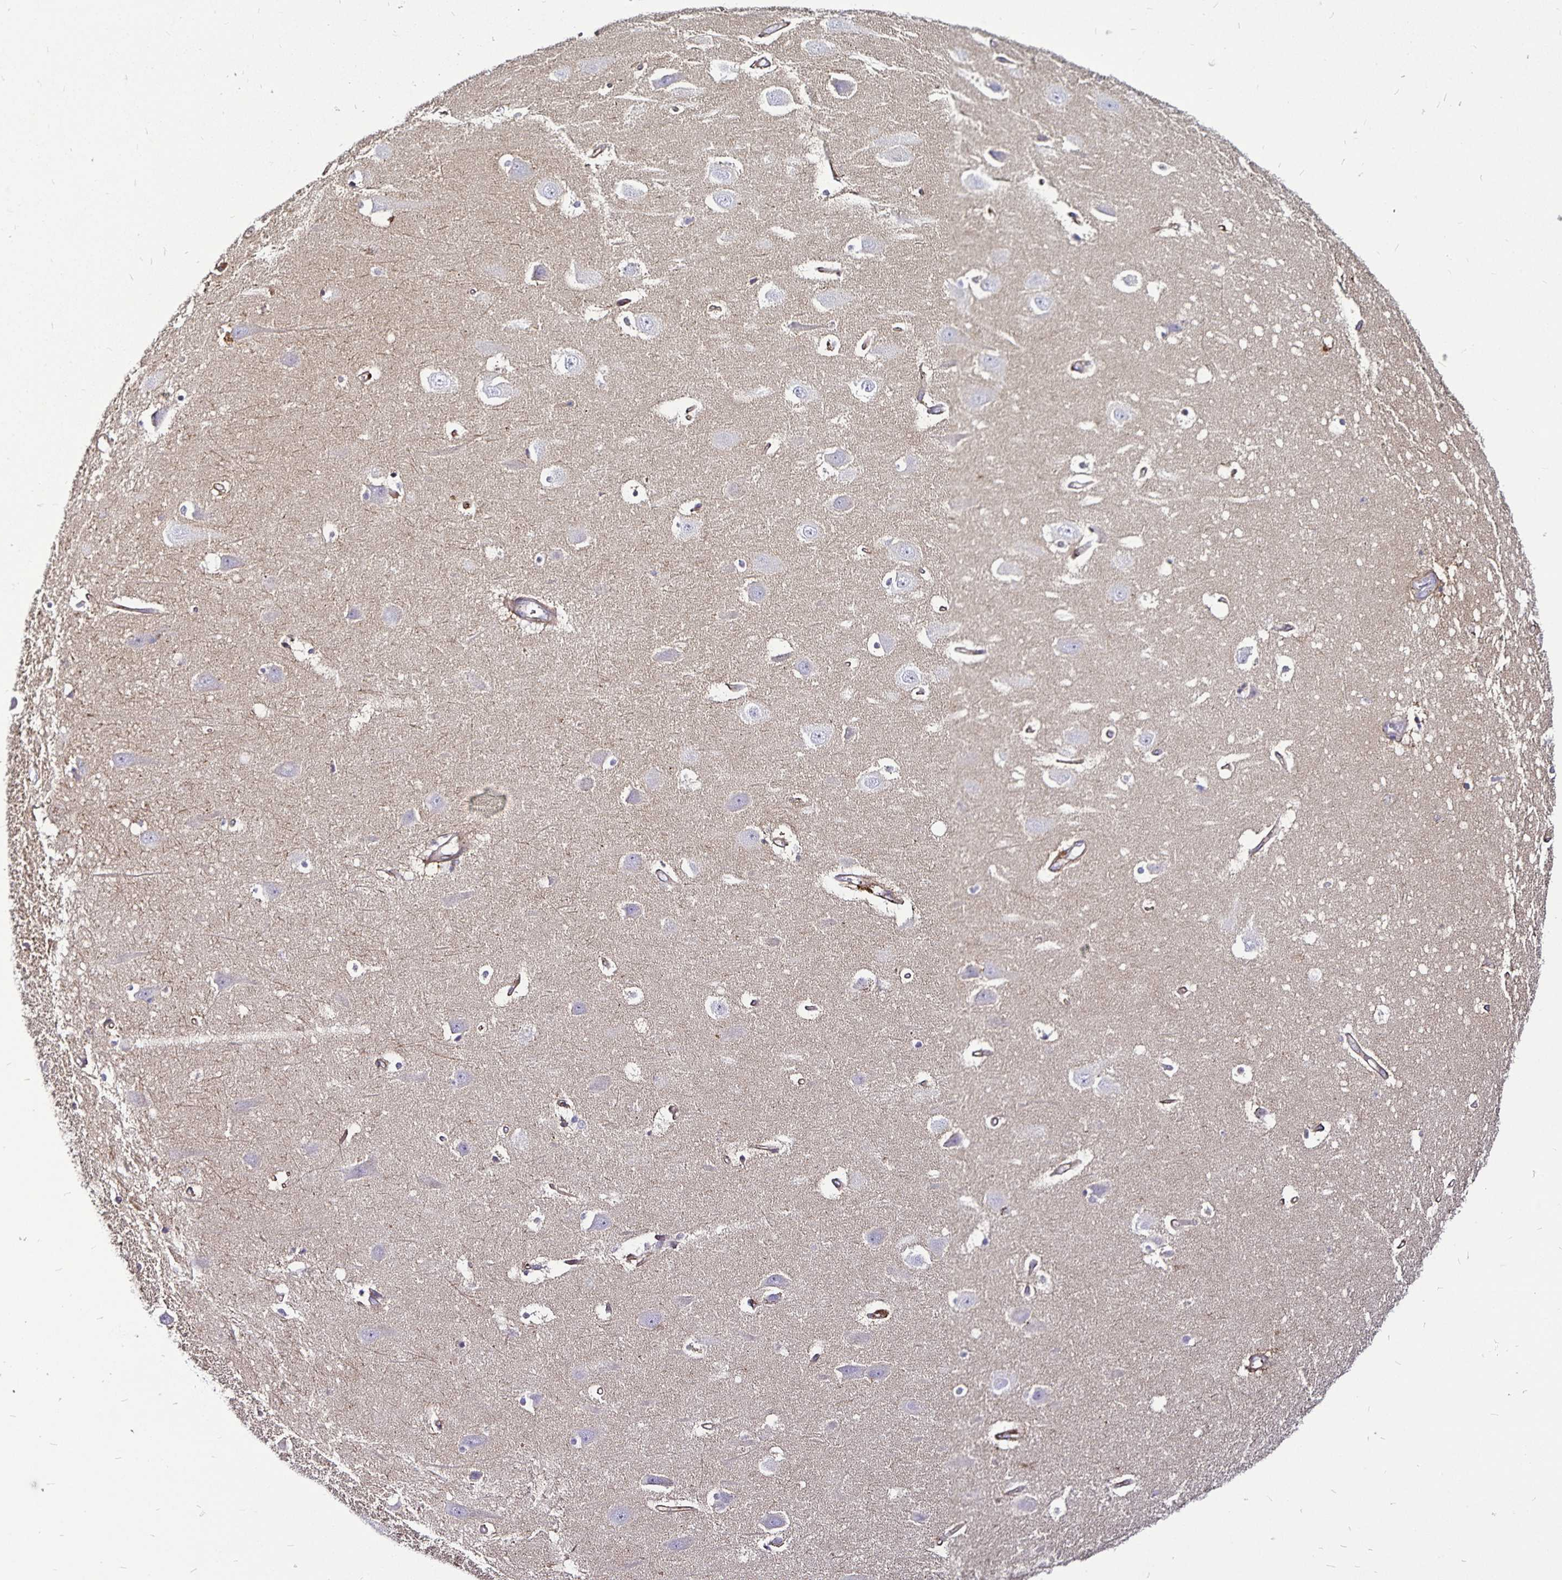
{"staining": {"intensity": "negative", "quantity": "none", "location": "none"}, "tissue": "hippocampus", "cell_type": "Glial cells", "image_type": "normal", "snomed": [{"axis": "morphology", "description": "Normal tissue, NOS"}, {"axis": "topography", "description": "Hippocampus"}], "caption": "A high-resolution micrograph shows immunohistochemistry (IHC) staining of benign hippocampus, which demonstrates no significant positivity in glial cells.", "gene": "GNG12", "patient": {"sex": "male", "age": 63}}